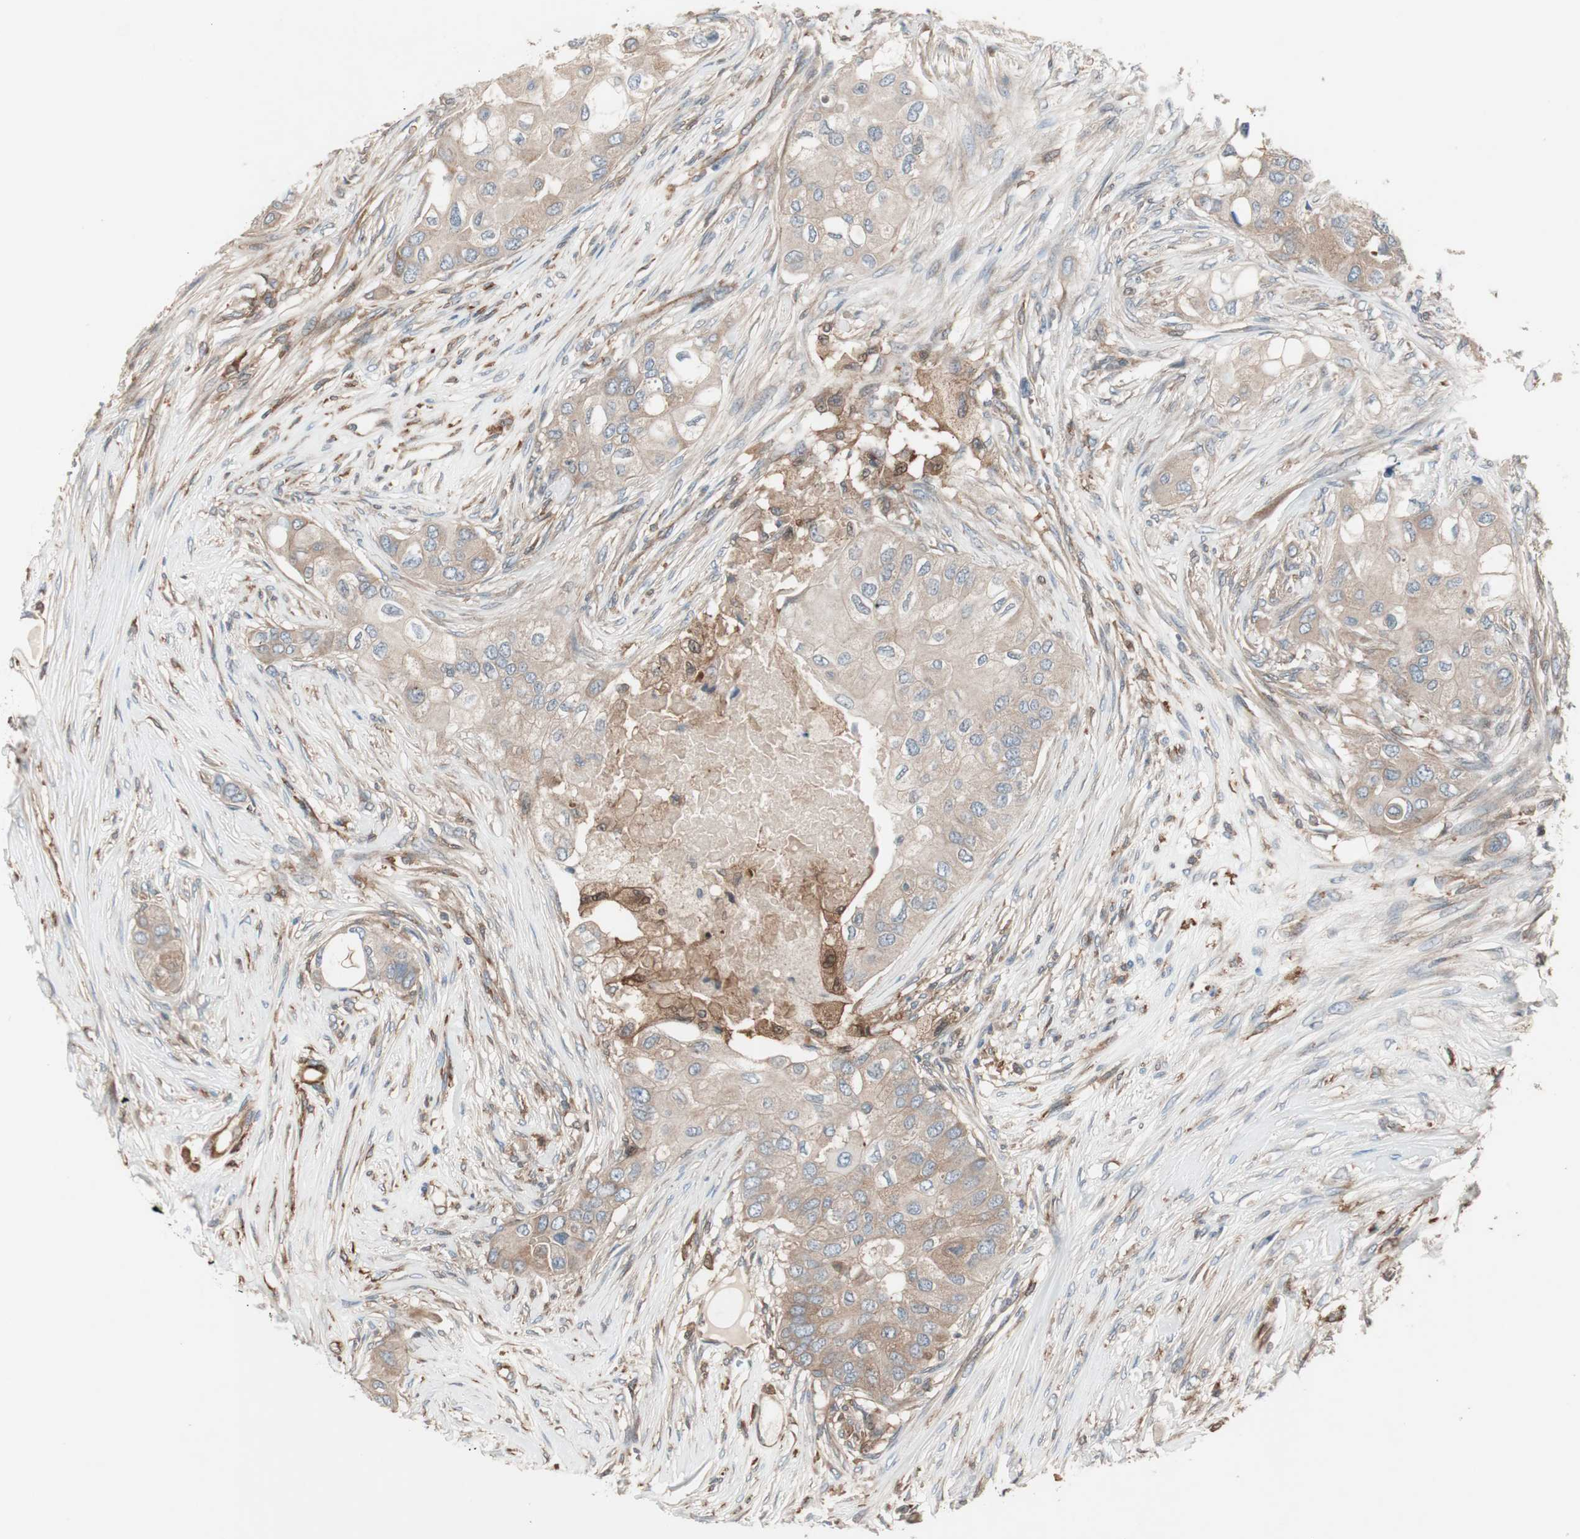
{"staining": {"intensity": "moderate", "quantity": ">75%", "location": "cytoplasmic/membranous"}, "tissue": "breast cancer", "cell_type": "Tumor cells", "image_type": "cancer", "snomed": [{"axis": "morphology", "description": "Normal tissue, NOS"}, {"axis": "morphology", "description": "Duct carcinoma"}, {"axis": "topography", "description": "Breast"}], "caption": "Immunohistochemical staining of human breast infiltrating ductal carcinoma exhibits moderate cytoplasmic/membranous protein expression in approximately >75% of tumor cells. The staining was performed using DAB to visualize the protein expression in brown, while the nuclei were stained in blue with hematoxylin (Magnification: 20x).", "gene": "STAB1", "patient": {"sex": "female", "age": 49}}